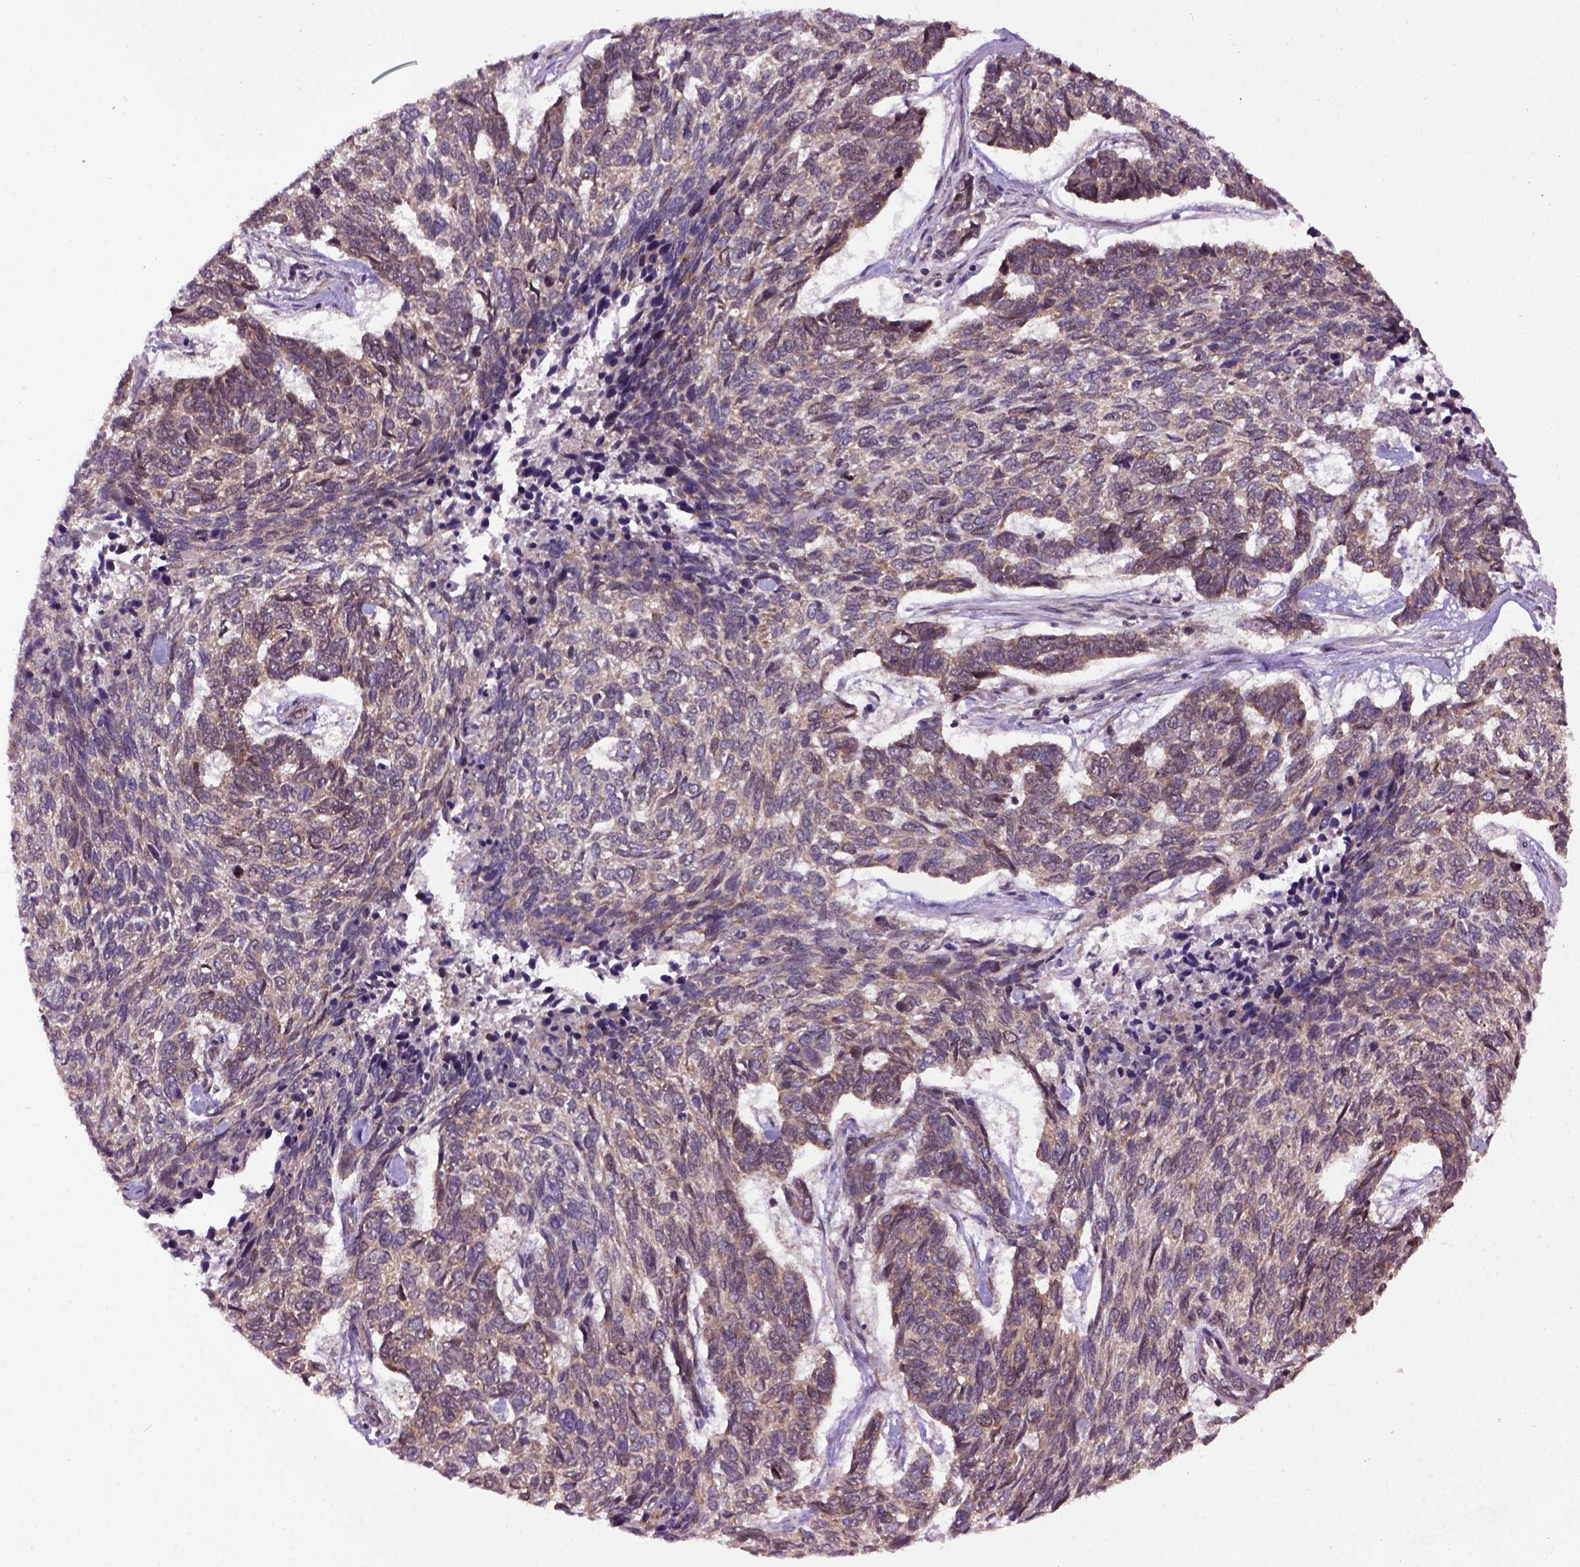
{"staining": {"intensity": "moderate", "quantity": ">75%", "location": "cytoplasmic/membranous"}, "tissue": "skin cancer", "cell_type": "Tumor cells", "image_type": "cancer", "snomed": [{"axis": "morphology", "description": "Basal cell carcinoma"}, {"axis": "topography", "description": "Skin"}], "caption": "A high-resolution photomicrograph shows immunohistochemistry staining of skin cancer (basal cell carcinoma), which displays moderate cytoplasmic/membranous expression in about >75% of tumor cells.", "gene": "WDR48", "patient": {"sex": "female", "age": 65}}